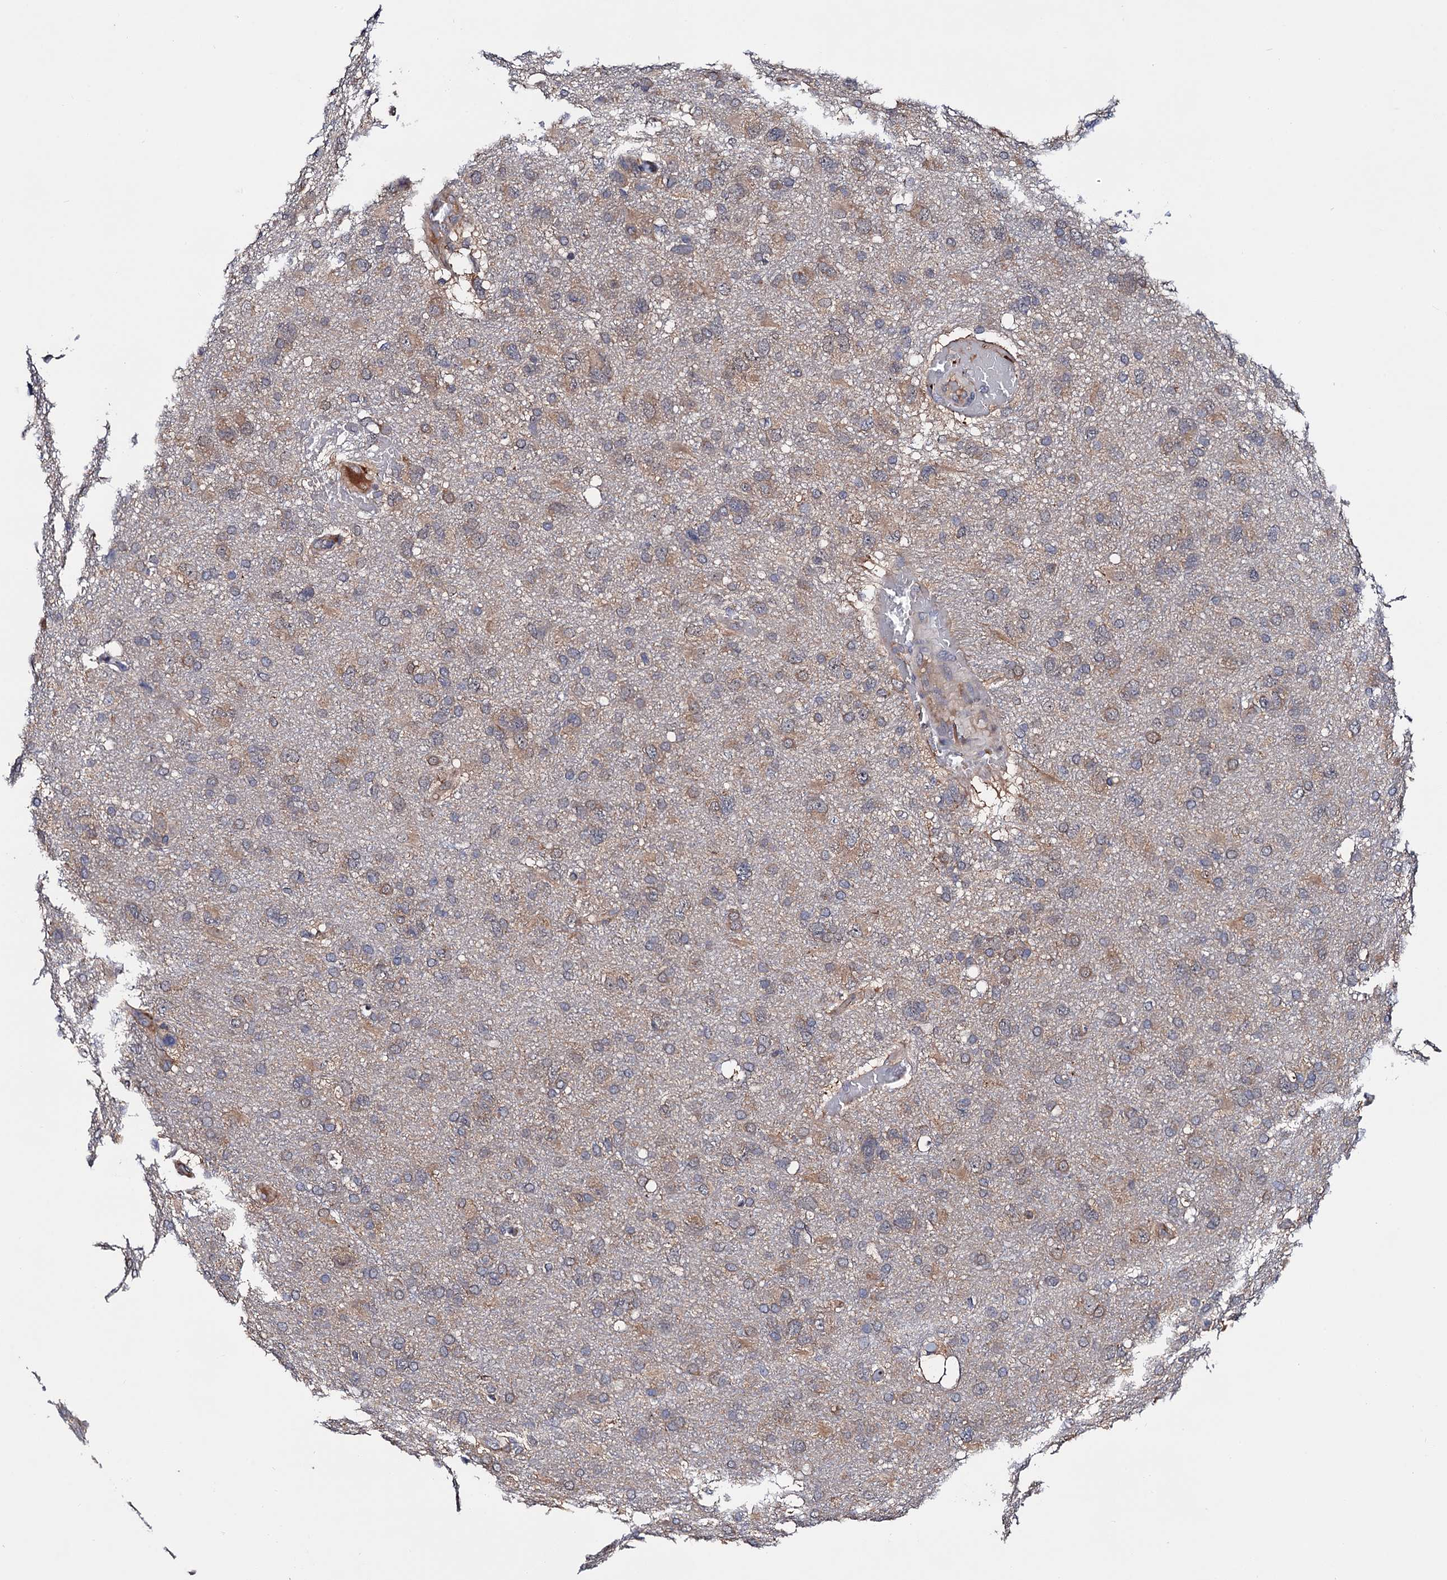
{"staining": {"intensity": "weak", "quantity": "<25%", "location": "cytoplasmic/membranous"}, "tissue": "glioma", "cell_type": "Tumor cells", "image_type": "cancer", "snomed": [{"axis": "morphology", "description": "Glioma, malignant, High grade"}, {"axis": "topography", "description": "Brain"}], "caption": "This is an immunohistochemistry (IHC) micrograph of human malignant glioma (high-grade). There is no staining in tumor cells.", "gene": "TRMT112", "patient": {"sex": "male", "age": 61}}